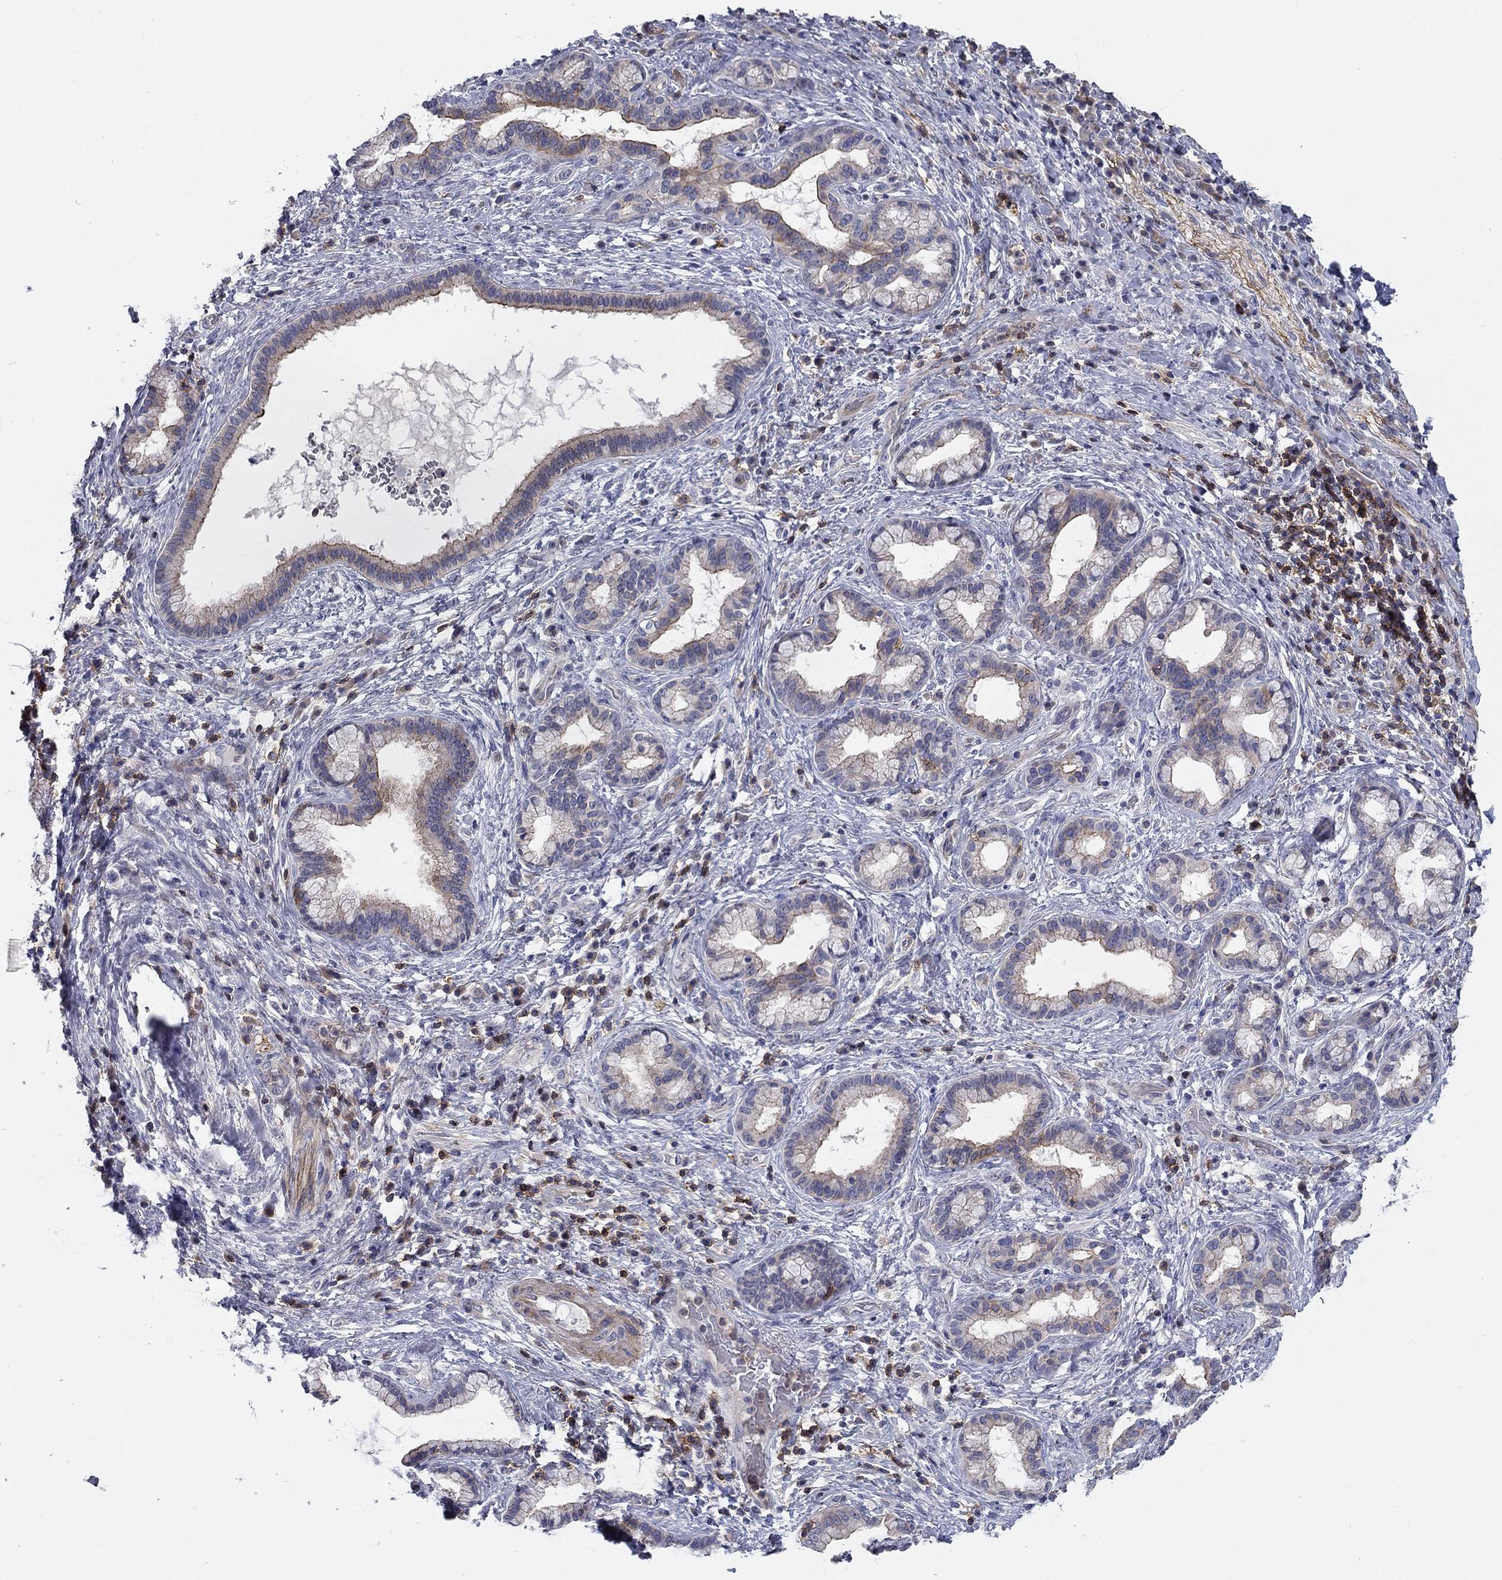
{"staining": {"intensity": "strong", "quantity": "<25%", "location": "cytoplasmic/membranous"}, "tissue": "liver cancer", "cell_type": "Tumor cells", "image_type": "cancer", "snomed": [{"axis": "morphology", "description": "Cholangiocarcinoma"}, {"axis": "topography", "description": "Liver"}], "caption": "Liver cancer stained for a protein demonstrates strong cytoplasmic/membranous positivity in tumor cells. The protein is stained brown, and the nuclei are stained in blue (DAB IHC with brightfield microscopy, high magnification).", "gene": "SIT1", "patient": {"sex": "female", "age": 73}}